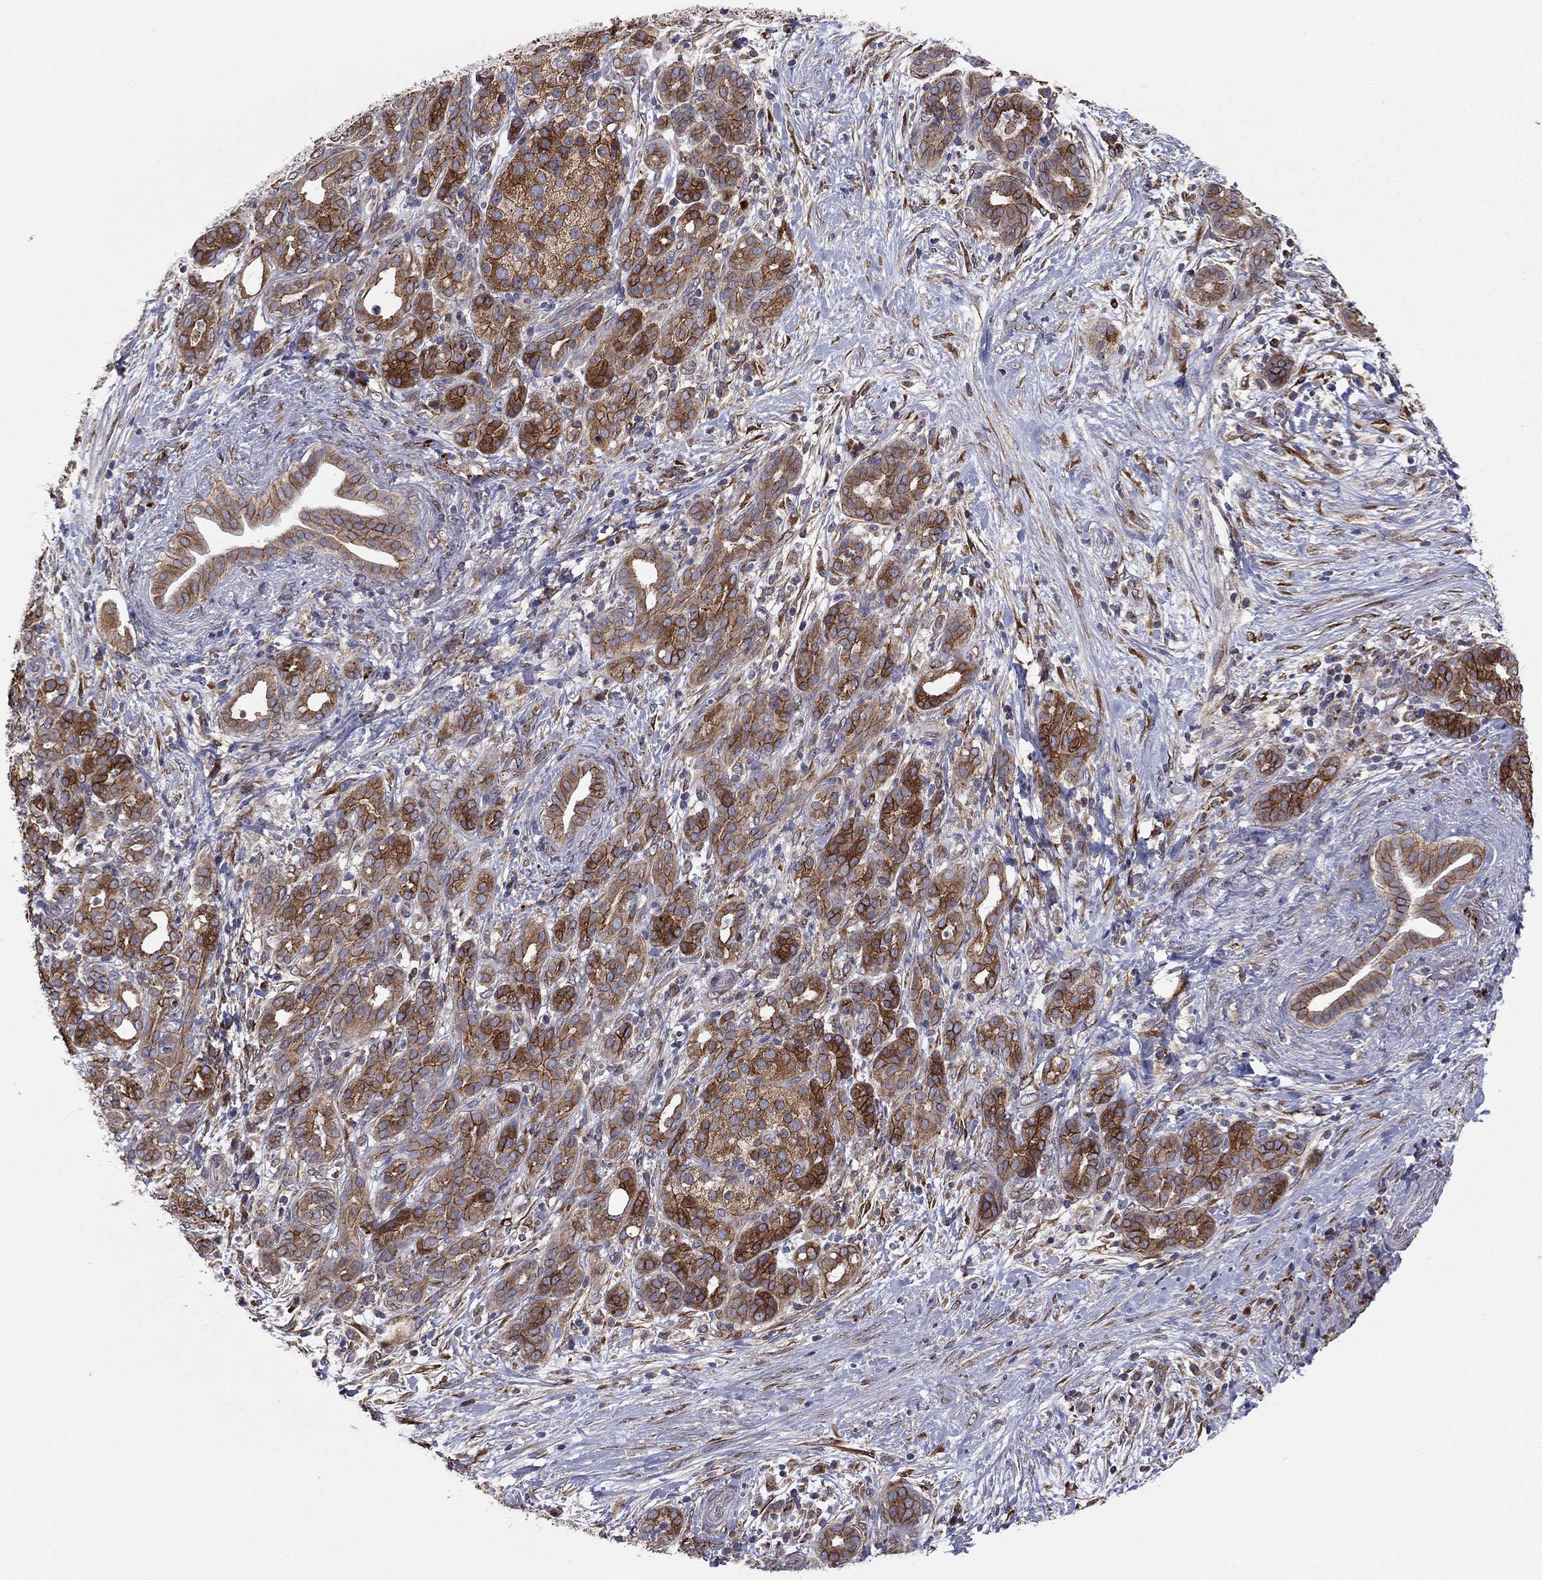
{"staining": {"intensity": "strong", "quantity": "25%-75%", "location": "cytoplasmic/membranous"}, "tissue": "pancreatic cancer", "cell_type": "Tumor cells", "image_type": "cancer", "snomed": [{"axis": "morphology", "description": "Adenocarcinoma, NOS"}, {"axis": "topography", "description": "Pancreas"}], "caption": "This micrograph shows immunohistochemistry (IHC) staining of adenocarcinoma (pancreatic), with high strong cytoplasmic/membranous staining in approximately 25%-75% of tumor cells.", "gene": "YIF1A", "patient": {"sex": "male", "age": 44}}